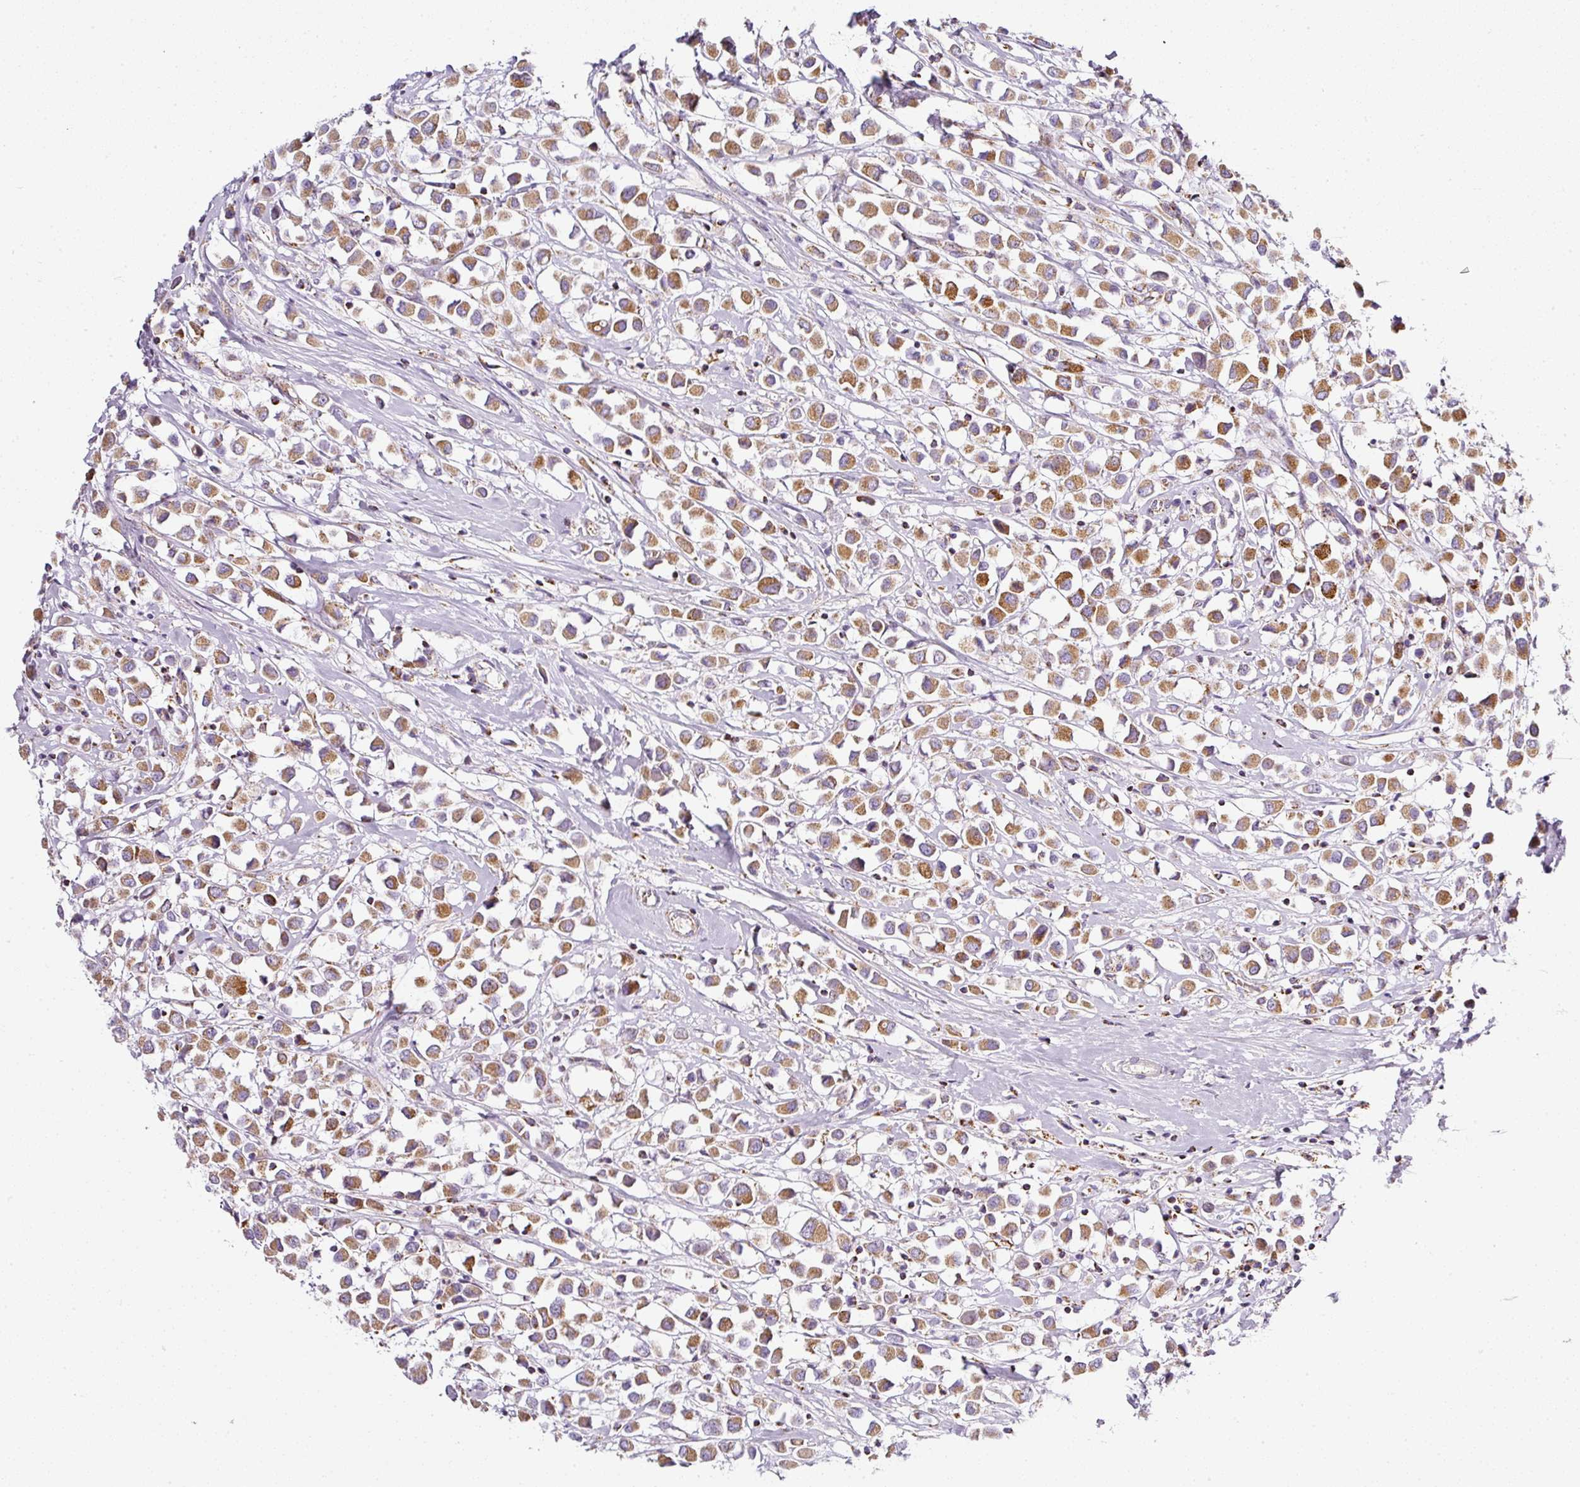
{"staining": {"intensity": "moderate", "quantity": ">75%", "location": "cytoplasmic/membranous"}, "tissue": "breast cancer", "cell_type": "Tumor cells", "image_type": "cancer", "snomed": [{"axis": "morphology", "description": "Duct carcinoma"}, {"axis": "topography", "description": "Breast"}], "caption": "An image showing moderate cytoplasmic/membranous positivity in approximately >75% of tumor cells in breast cancer, as visualized by brown immunohistochemical staining.", "gene": "SDHA", "patient": {"sex": "female", "age": 61}}